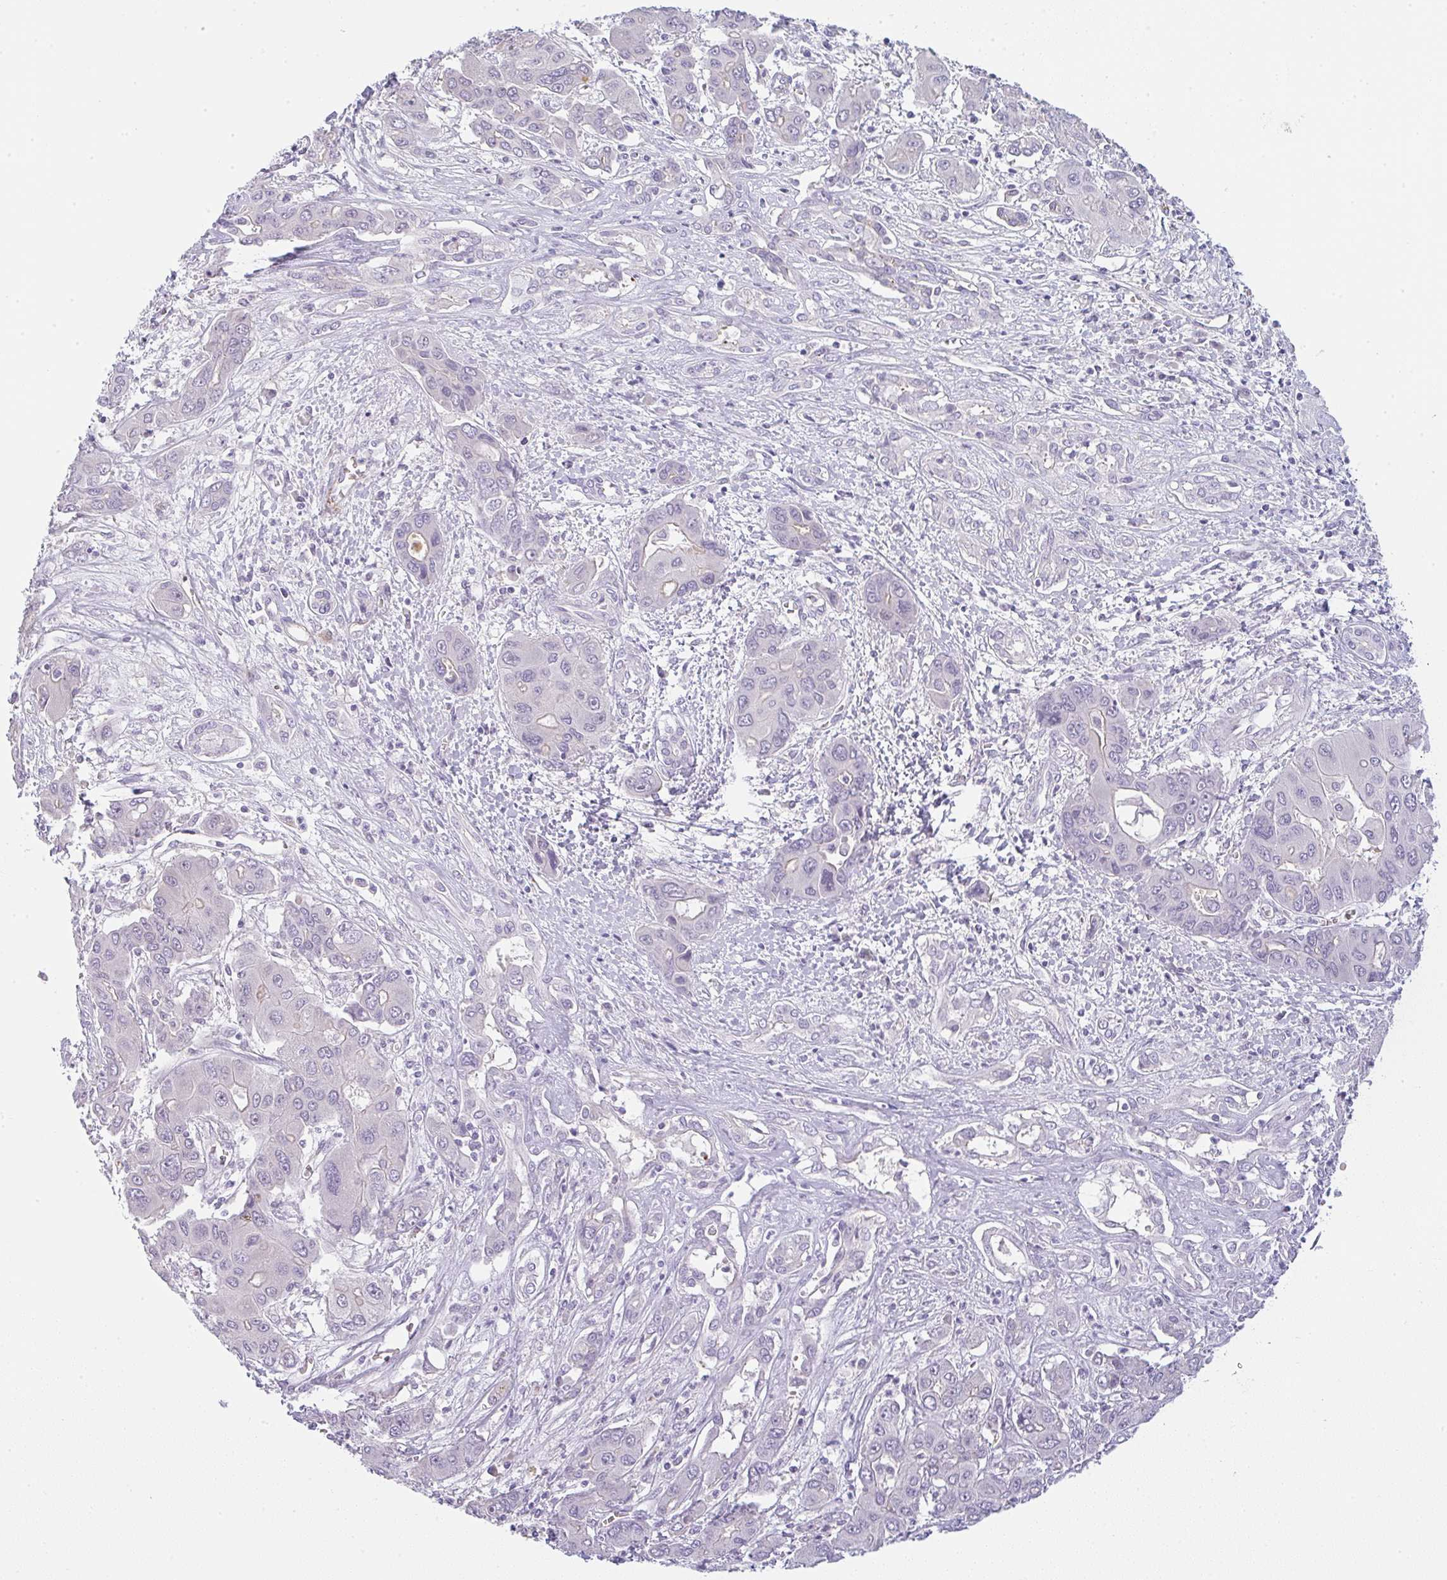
{"staining": {"intensity": "negative", "quantity": "none", "location": "none"}, "tissue": "liver cancer", "cell_type": "Tumor cells", "image_type": "cancer", "snomed": [{"axis": "morphology", "description": "Cholangiocarcinoma"}, {"axis": "topography", "description": "Liver"}], "caption": "DAB immunohistochemical staining of human liver cholangiocarcinoma shows no significant expression in tumor cells.", "gene": "LPAR4", "patient": {"sex": "male", "age": 67}}